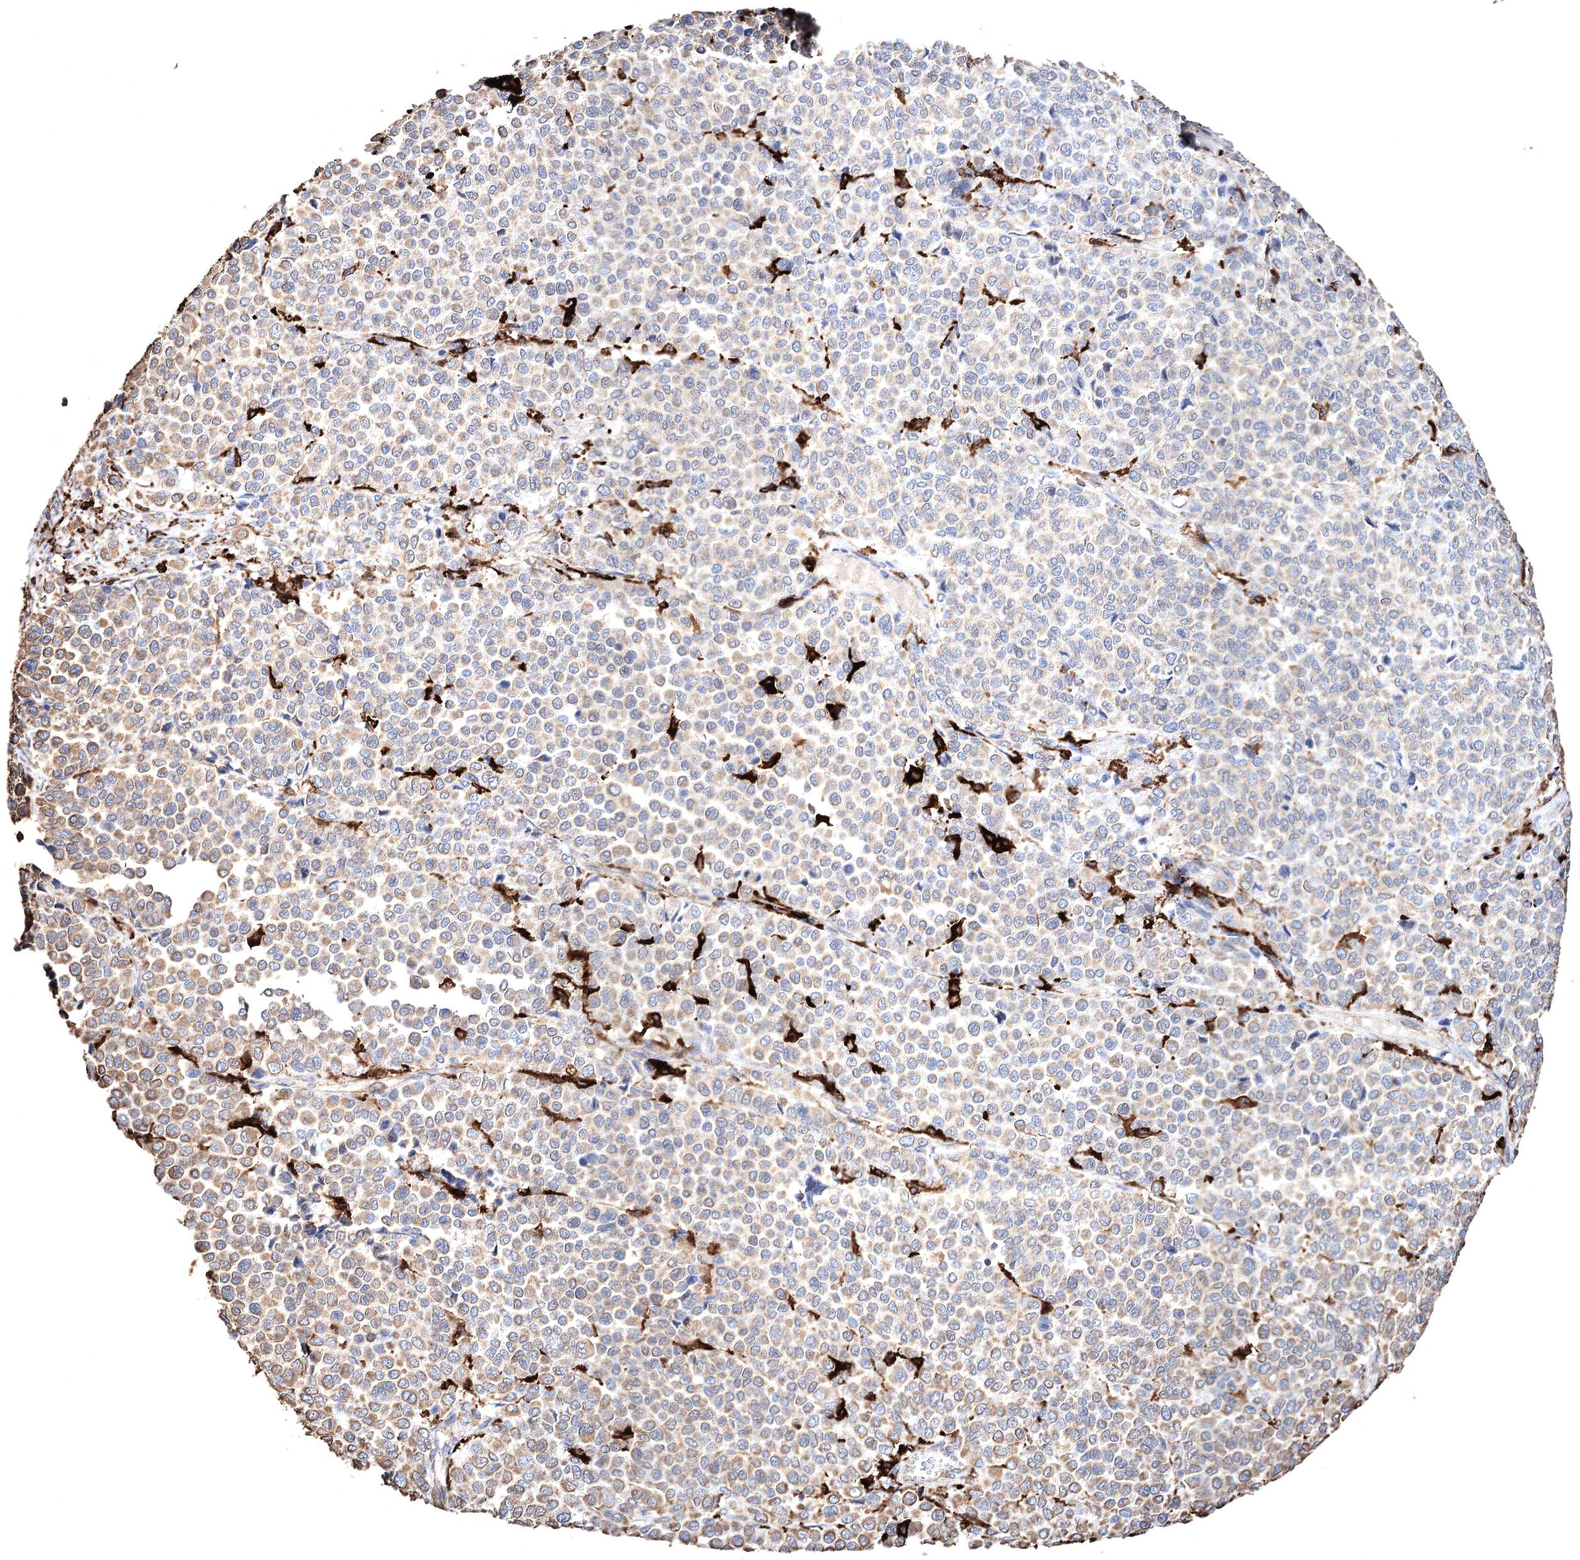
{"staining": {"intensity": "weak", "quantity": "<25%", "location": "cytoplasmic/membranous"}, "tissue": "melanoma", "cell_type": "Tumor cells", "image_type": "cancer", "snomed": [{"axis": "morphology", "description": "Malignant melanoma, Metastatic site"}, {"axis": "topography", "description": "Pancreas"}], "caption": "Immunohistochemical staining of malignant melanoma (metastatic site) displays no significant staining in tumor cells. (Immunohistochemistry (ihc), brightfield microscopy, high magnification).", "gene": "CLEC4M", "patient": {"sex": "female", "age": 30}}